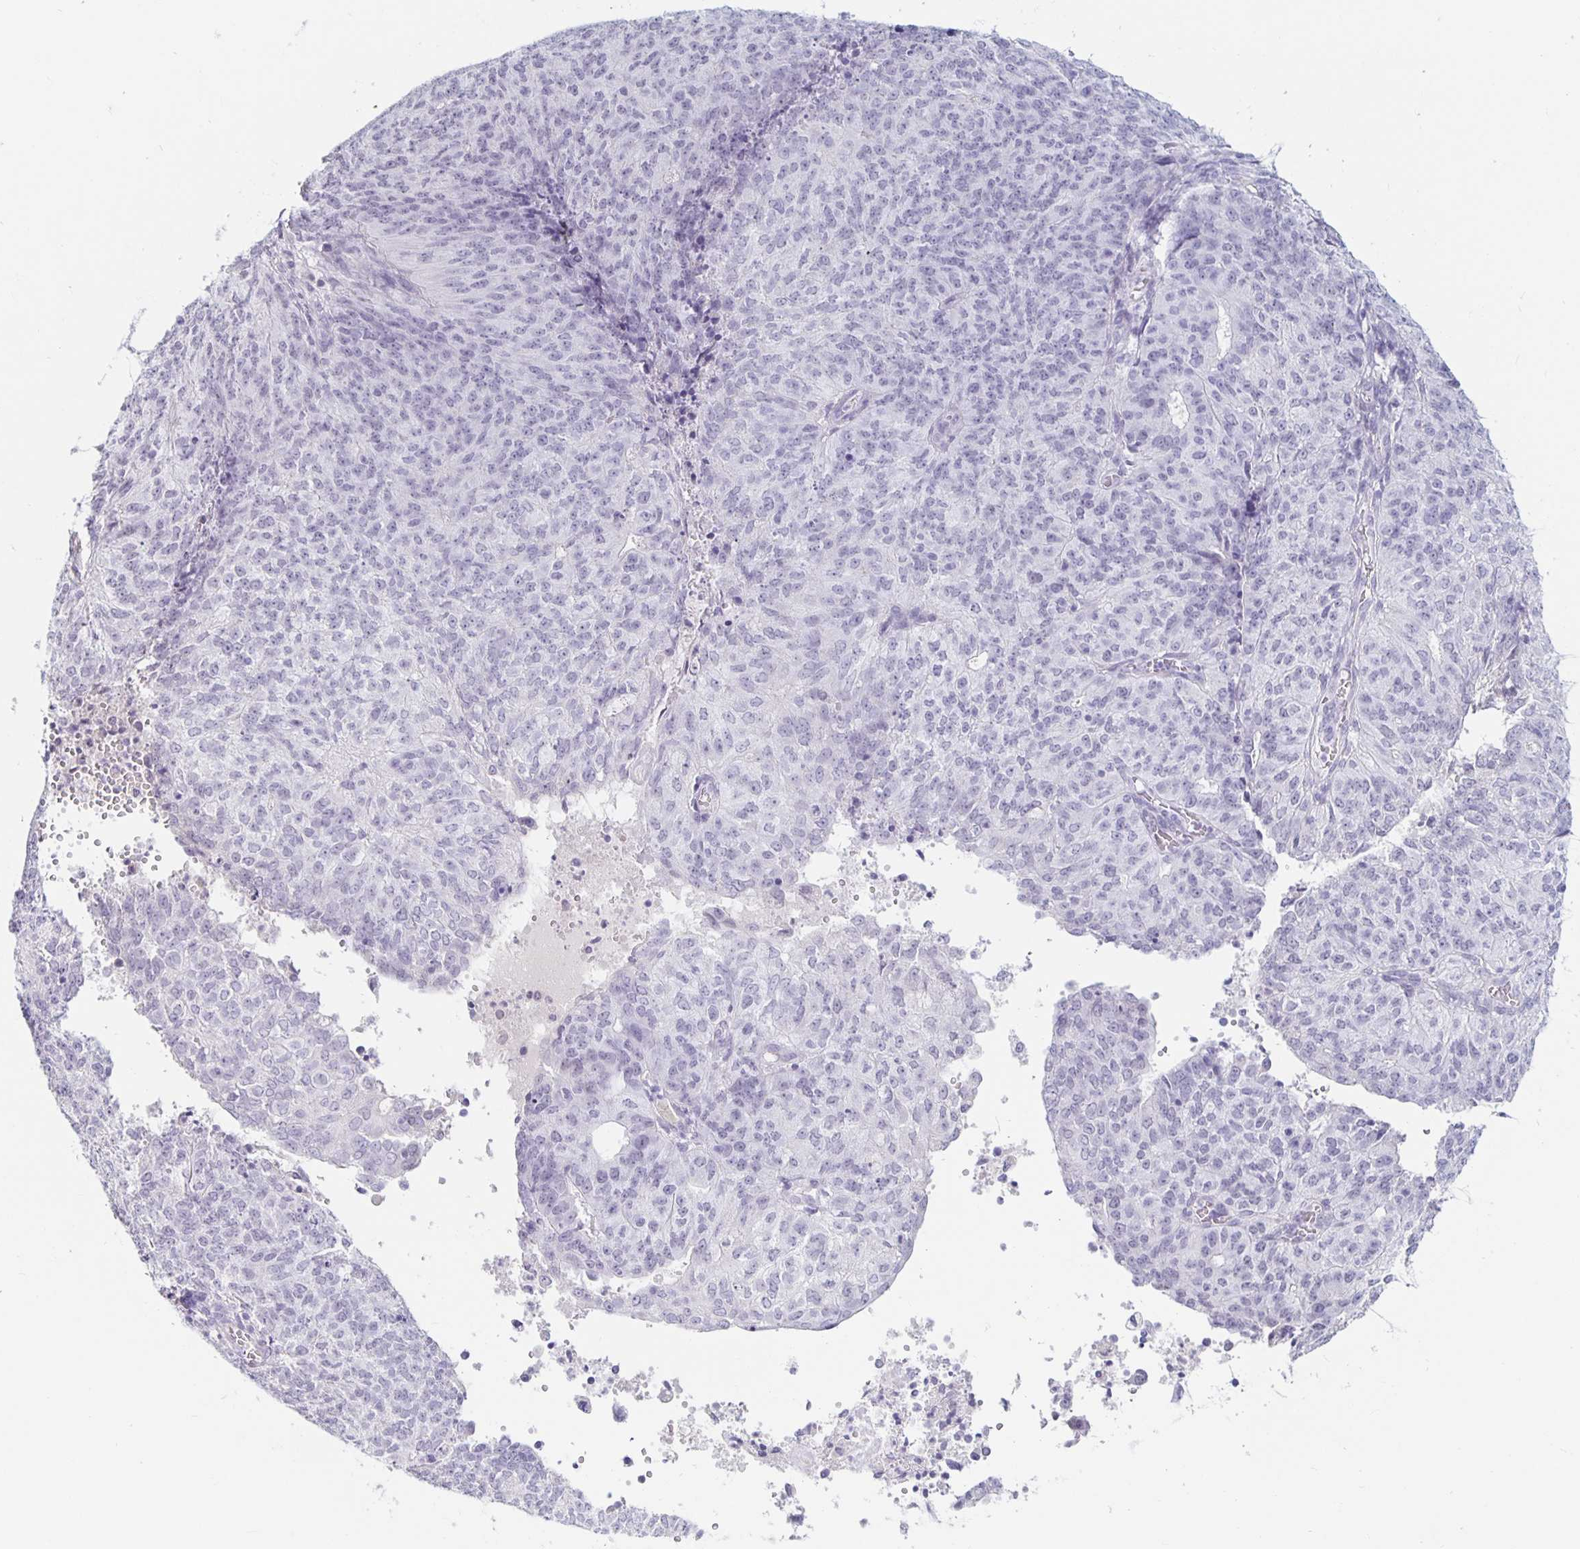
{"staining": {"intensity": "negative", "quantity": "none", "location": "none"}, "tissue": "endometrial cancer", "cell_type": "Tumor cells", "image_type": "cancer", "snomed": [{"axis": "morphology", "description": "Adenocarcinoma, NOS"}, {"axis": "topography", "description": "Endometrium"}], "caption": "IHC of endometrial adenocarcinoma reveals no staining in tumor cells.", "gene": "KCNQ2", "patient": {"sex": "female", "age": 82}}